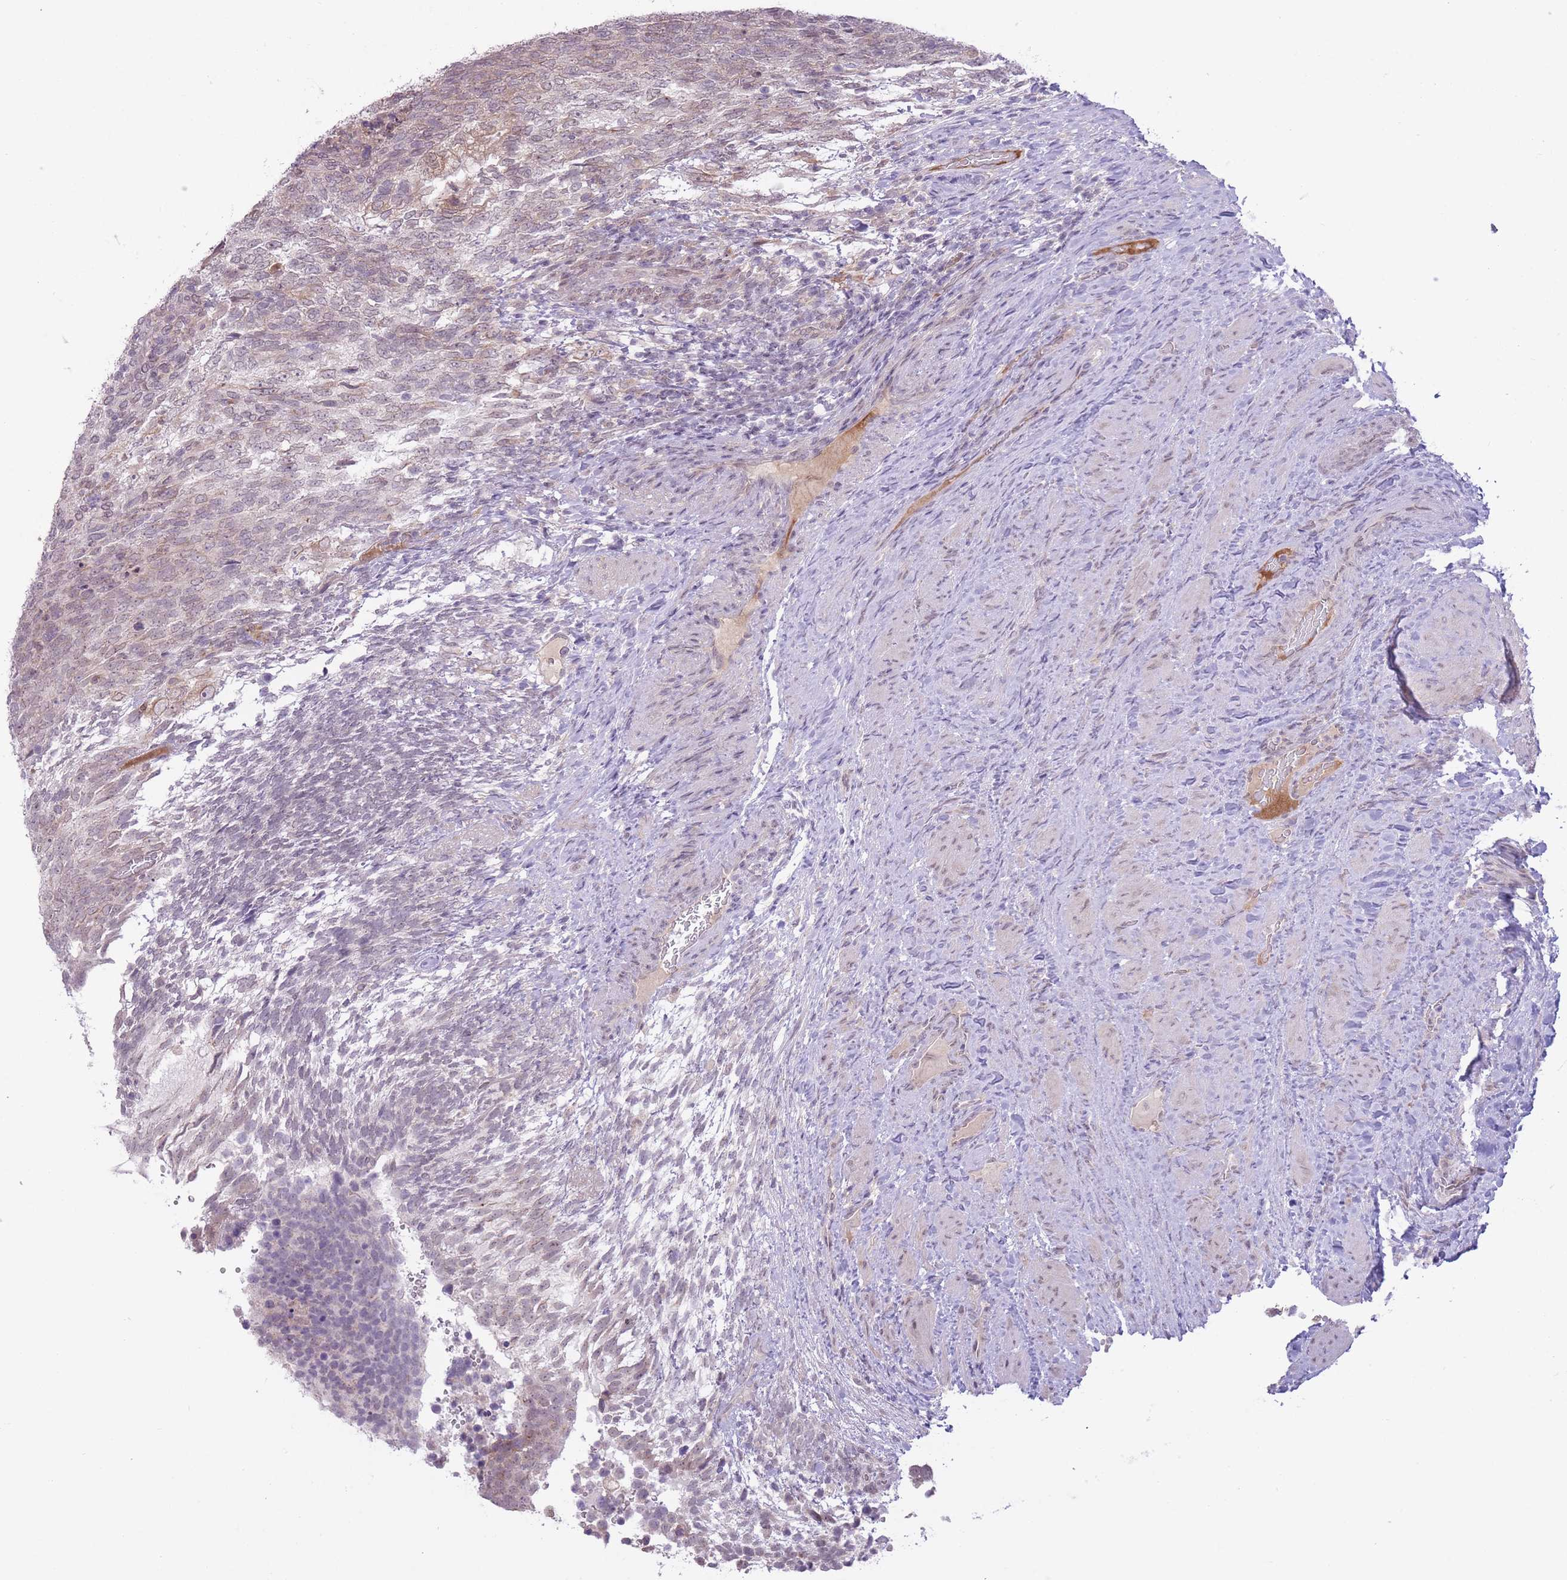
{"staining": {"intensity": "weak", "quantity": "25%-75%", "location": "cytoplasmic/membranous,nuclear"}, "tissue": "testis cancer", "cell_type": "Tumor cells", "image_type": "cancer", "snomed": [{"axis": "morphology", "description": "Carcinoma, Embryonal, NOS"}, {"axis": "topography", "description": "Testis"}], "caption": "Human testis cancer (embryonal carcinoma) stained with a protein marker demonstrates weak staining in tumor cells.", "gene": "ARPIN", "patient": {"sex": "male", "age": 23}}